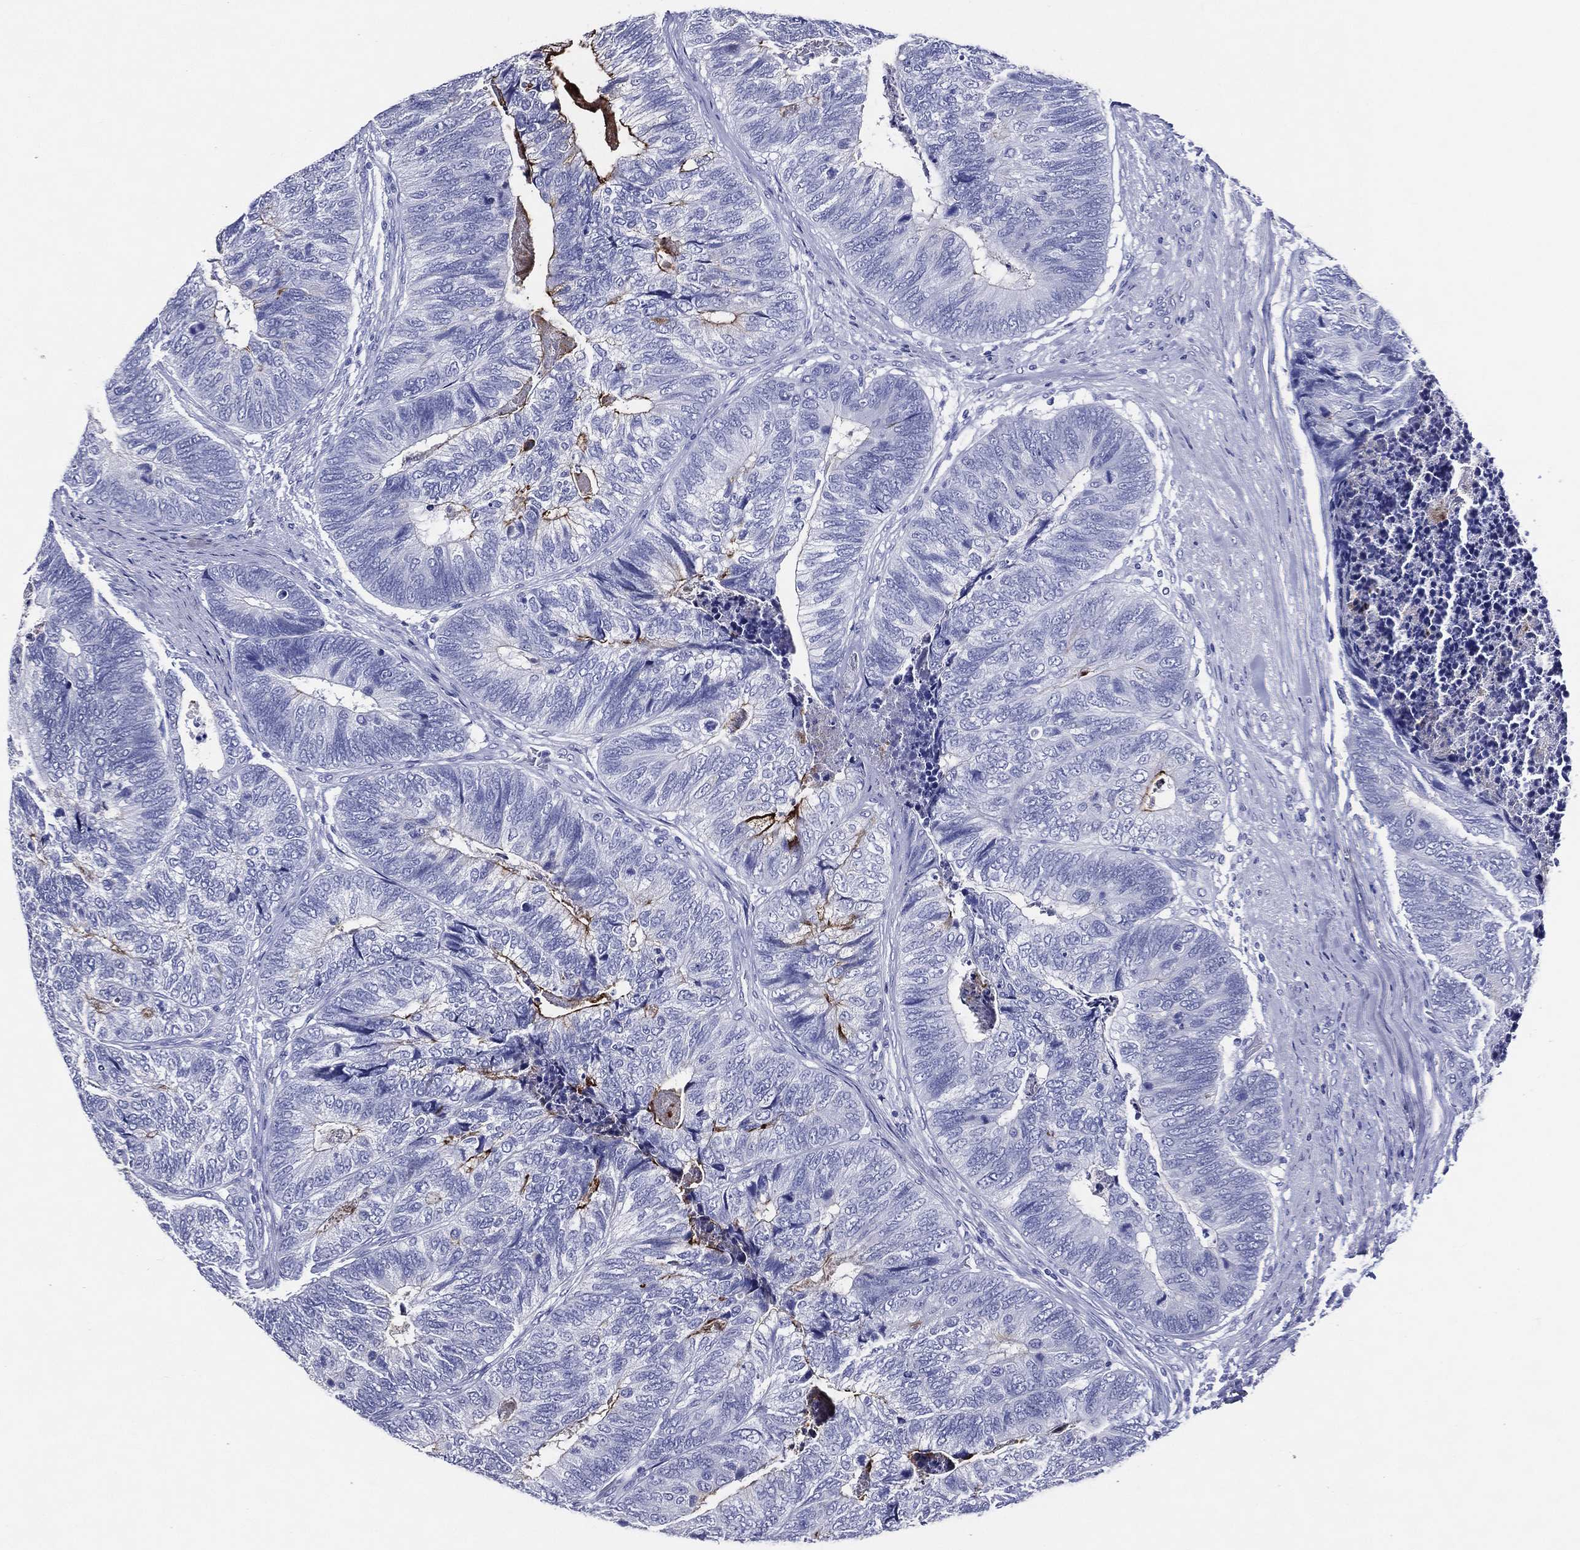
{"staining": {"intensity": "strong", "quantity": "<25%", "location": "cytoplasmic/membranous"}, "tissue": "colorectal cancer", "cell_type": "Tumor cells", "image_type": "cancer", "snomed": [{"axis": "morphology", "description": "Adenocarcinoma, NOS"}, {"axis": "topography", "description": "Colon"}], "caption": "This histopathology image reveals immunohistochemistry (IHC) staining of colorectal adenocarcinoma, with medium strong cytoplasmic/membranous positivity in about <25% of tumor cells.", "gene": "ACE2", "patient": {"sex": "female", "age": 67}}